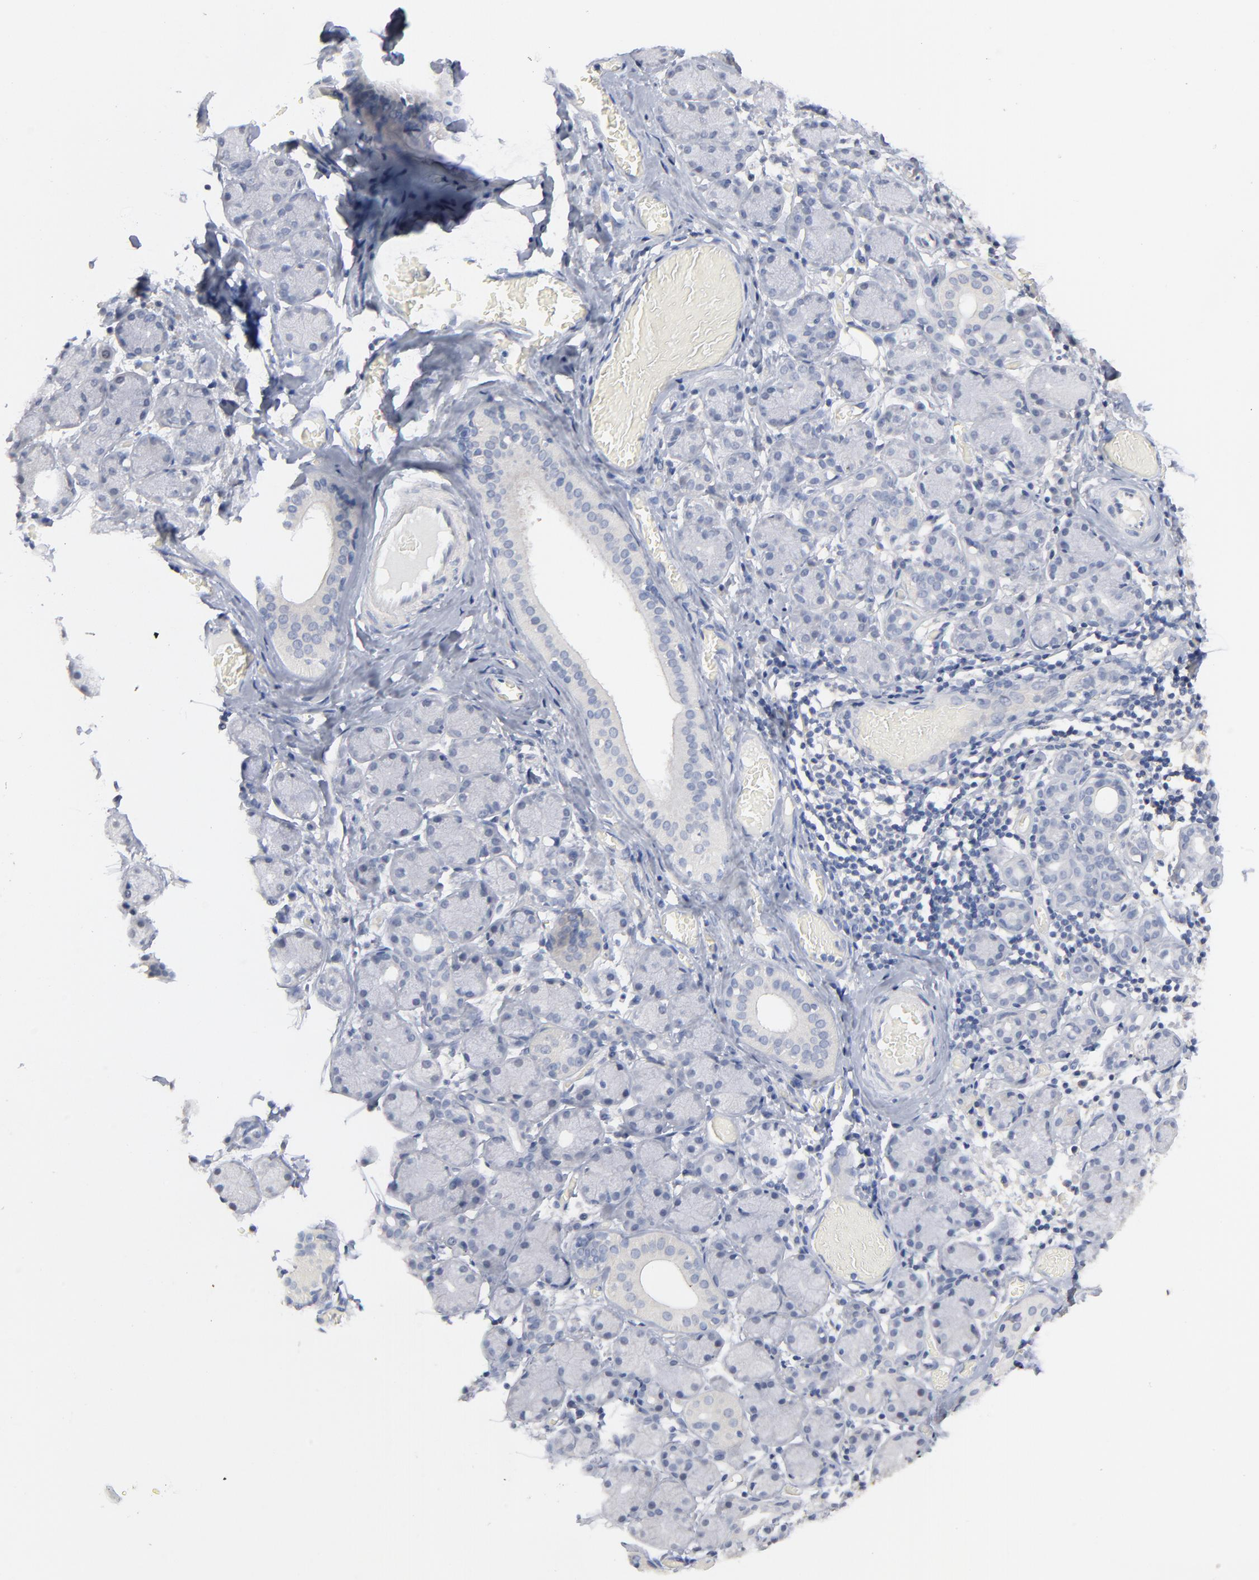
{"staining": {"intensity": "negative", "quantity": "none", "location": "none"}, "tissue": "salivary gland", "cell_type": "Glandular cells", "image_type": "normal", "snomed": [{"axis": "morphology", "description": "Normal tissue, NOS"}, {"axis": "topography", "description": "Salivary gland"}], "caption": "Immunohistochemistry of normal human salivary gland exhibits no positivity in glandular cells.", "gene": "SLC16A1", "patient": {"sex": "female", "age": 24}}